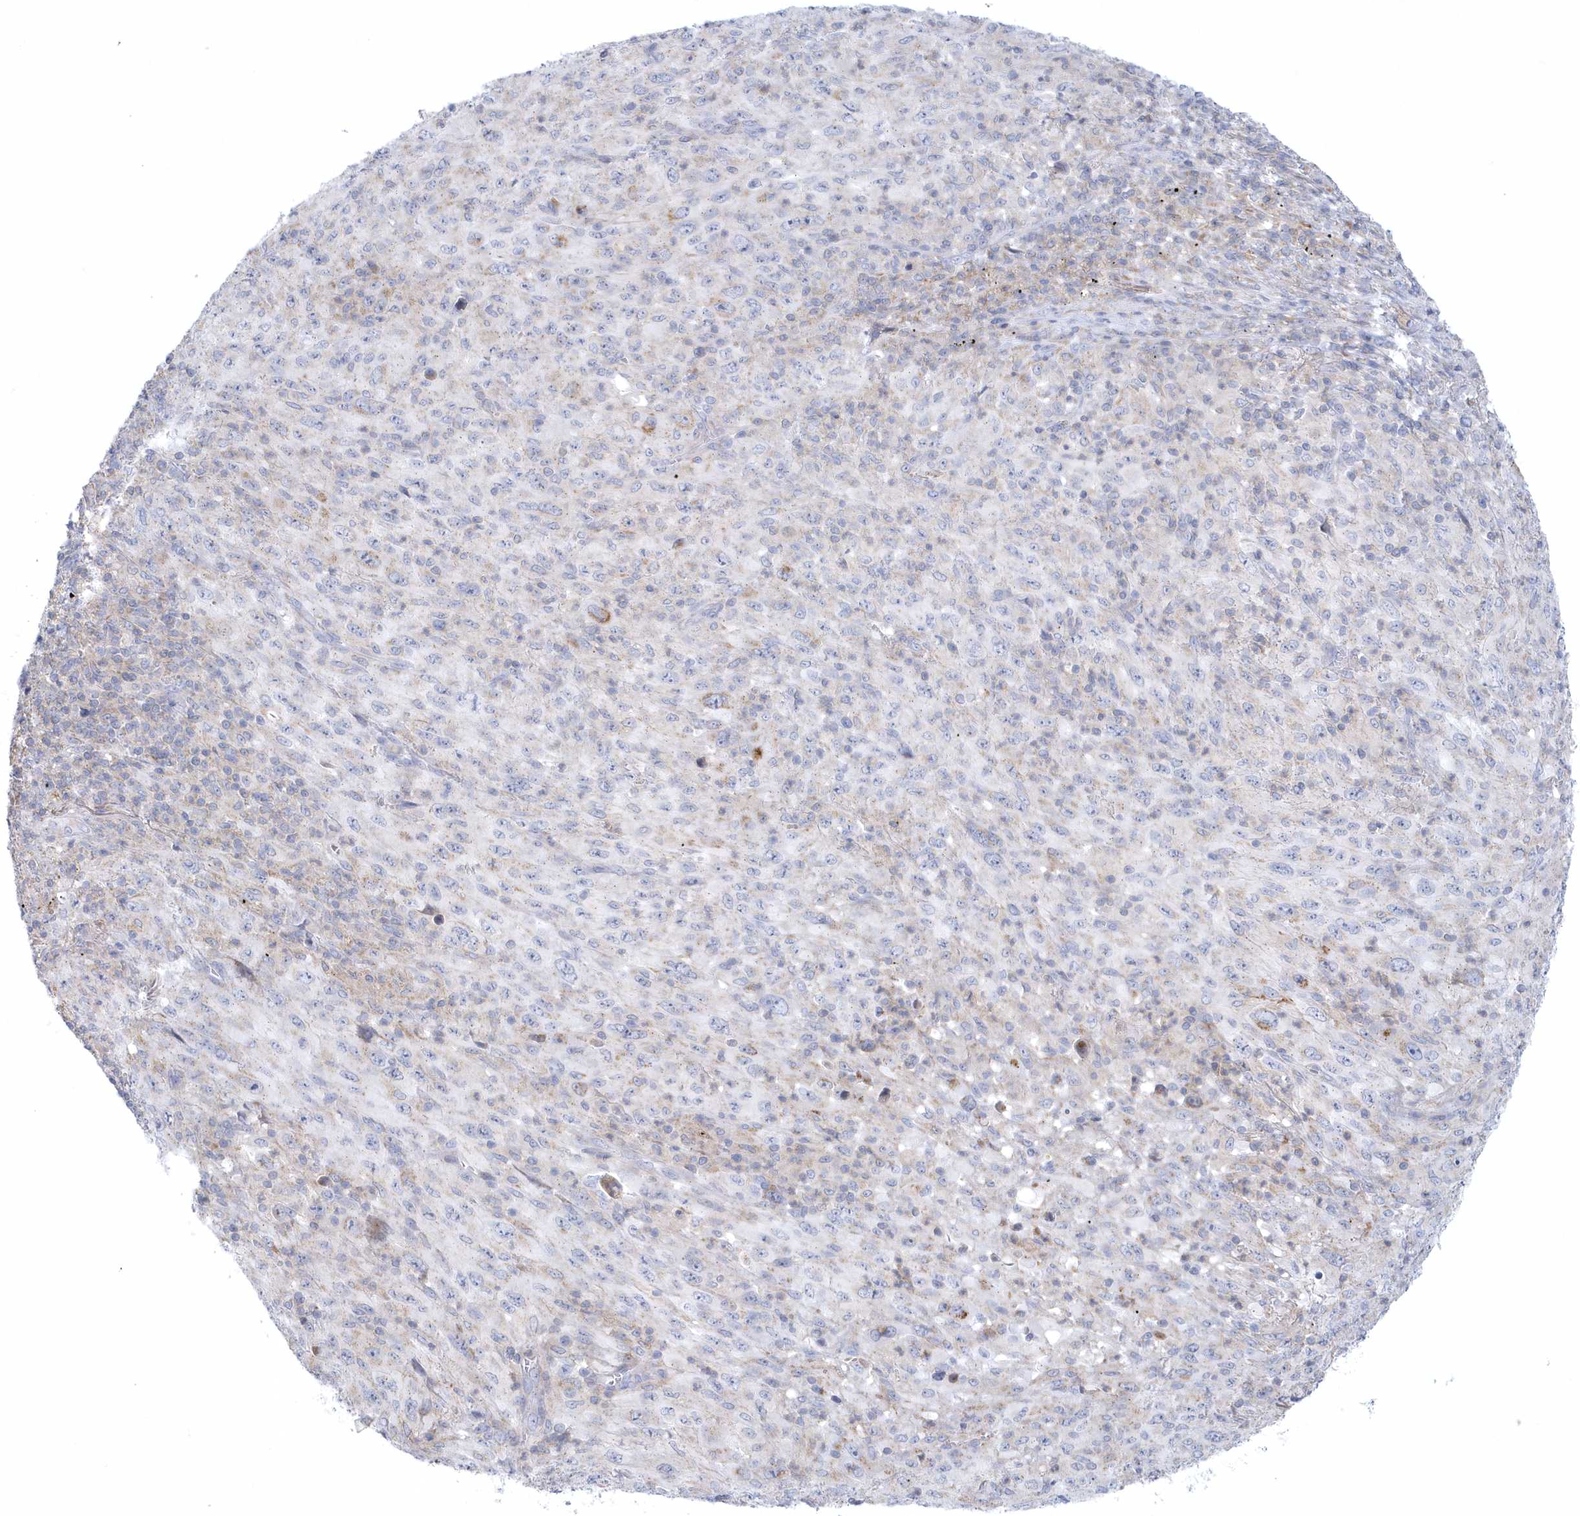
{"staining": {"intensity": "weak", "quantity": "<25%", "location": "cytoplasmic/membranous"}, "tissue": "melanoma", "cell_type": "Tumor cells", "image_type": "cancer", "snomed": [{"axis": "morphology", "description": "Malignant melanoma, Metastatic site"}, {"axis": "topography", "description": "Skin"}], "caption": "Immunohistochemistry (IHC) histopathology image of human melanoma stained for a protein (brown), which shows no expression in tumor cells.", "gene": "NIPAL1", "patient": {"sex": "female", "age": 56}}